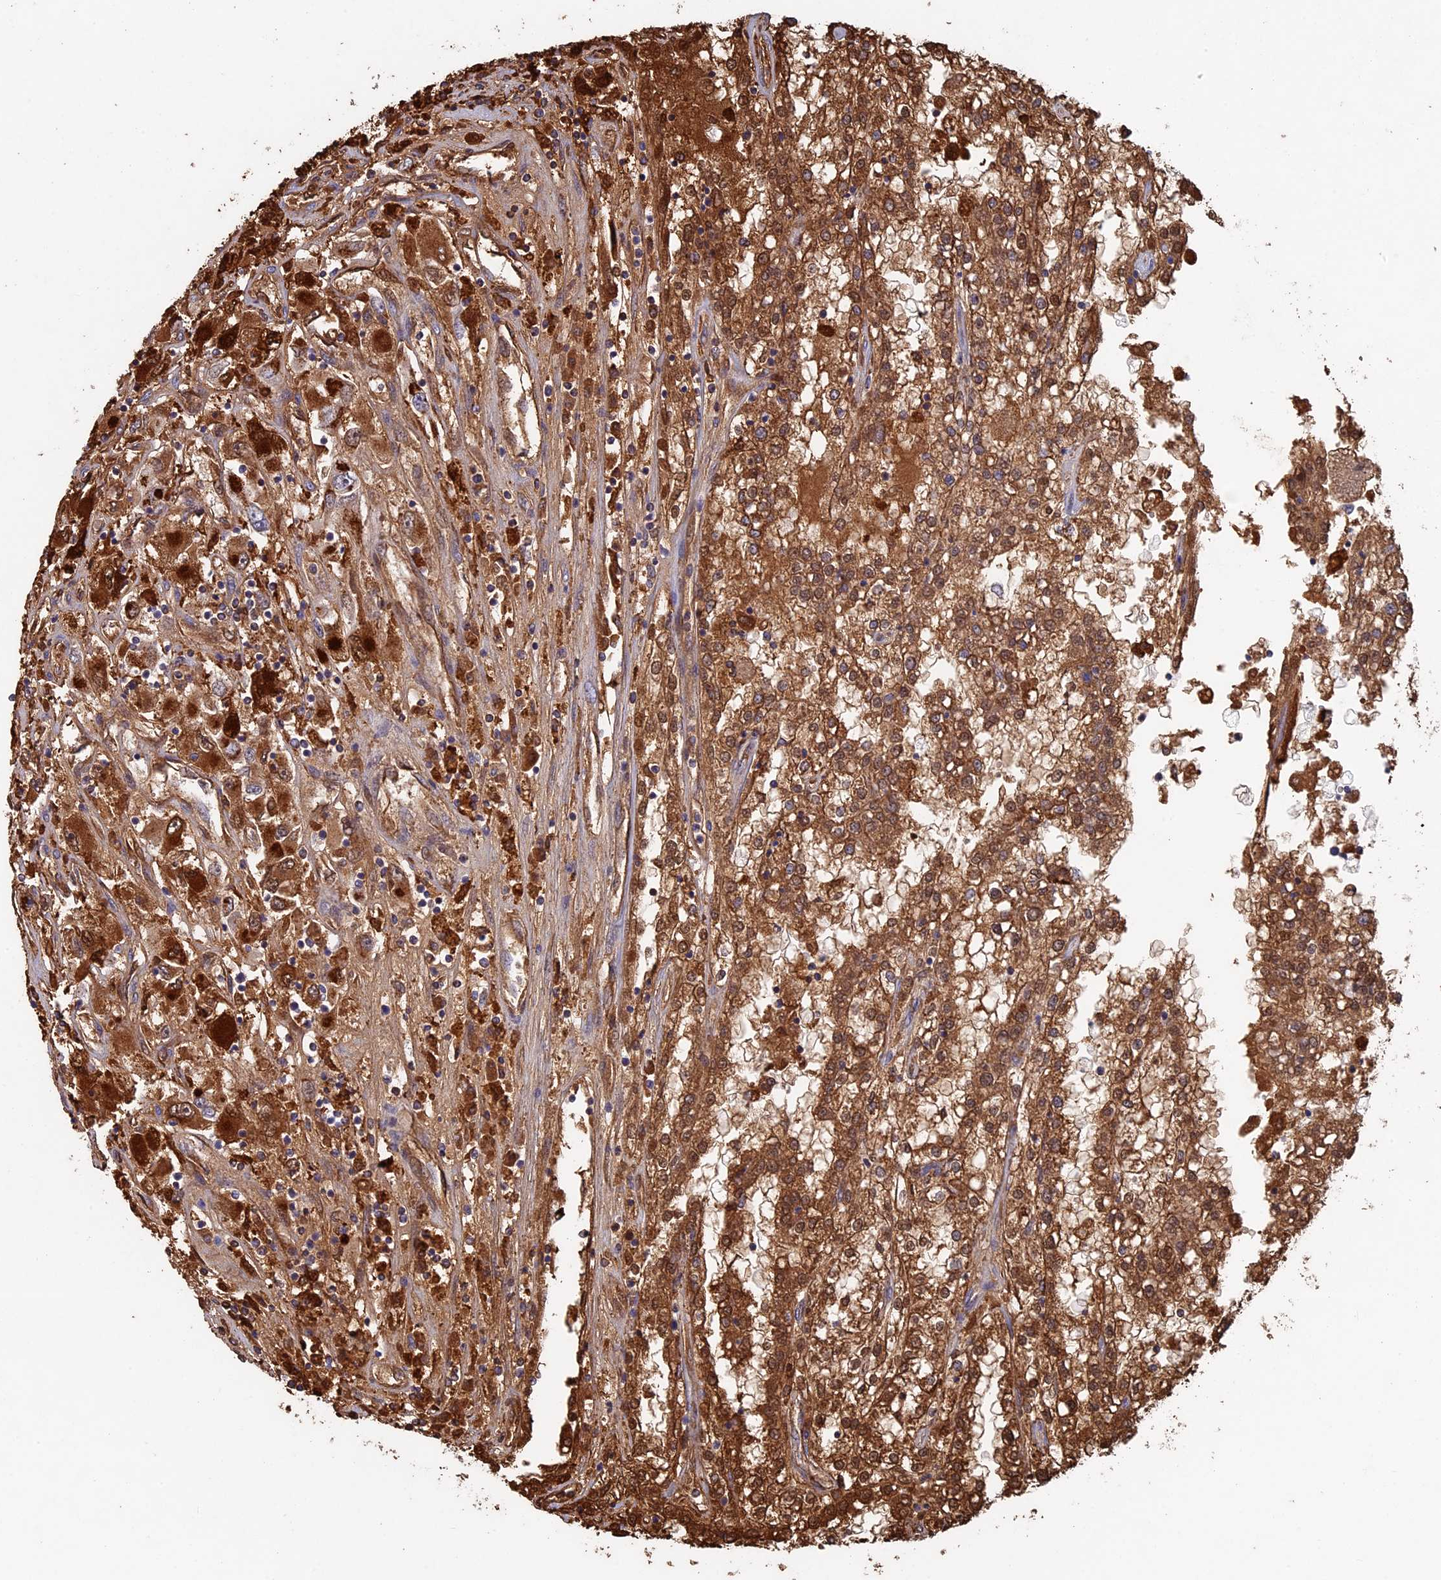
{"staining": {"intensity": "strong", "quantity": ">75%", "location": "cytoplasmic/membranous"}, "tissue": "renal cancer", "cell_type": "Tumor cells", "image_type": "cancer", "snomed": [{"axis": "morphology", "description": "Adenocarcinoma, NOS"}, {"axis": "topography", "description": "Kidney"}], "caption": "Immunohistochemical staining of human adenocarcinoma (renal) displays high levels of strong cytoplasmic/membranous protein staining in about >75% of tumor cells.", "gene": "SEC24D", "patient": {"sex": "female", "age": 52}}